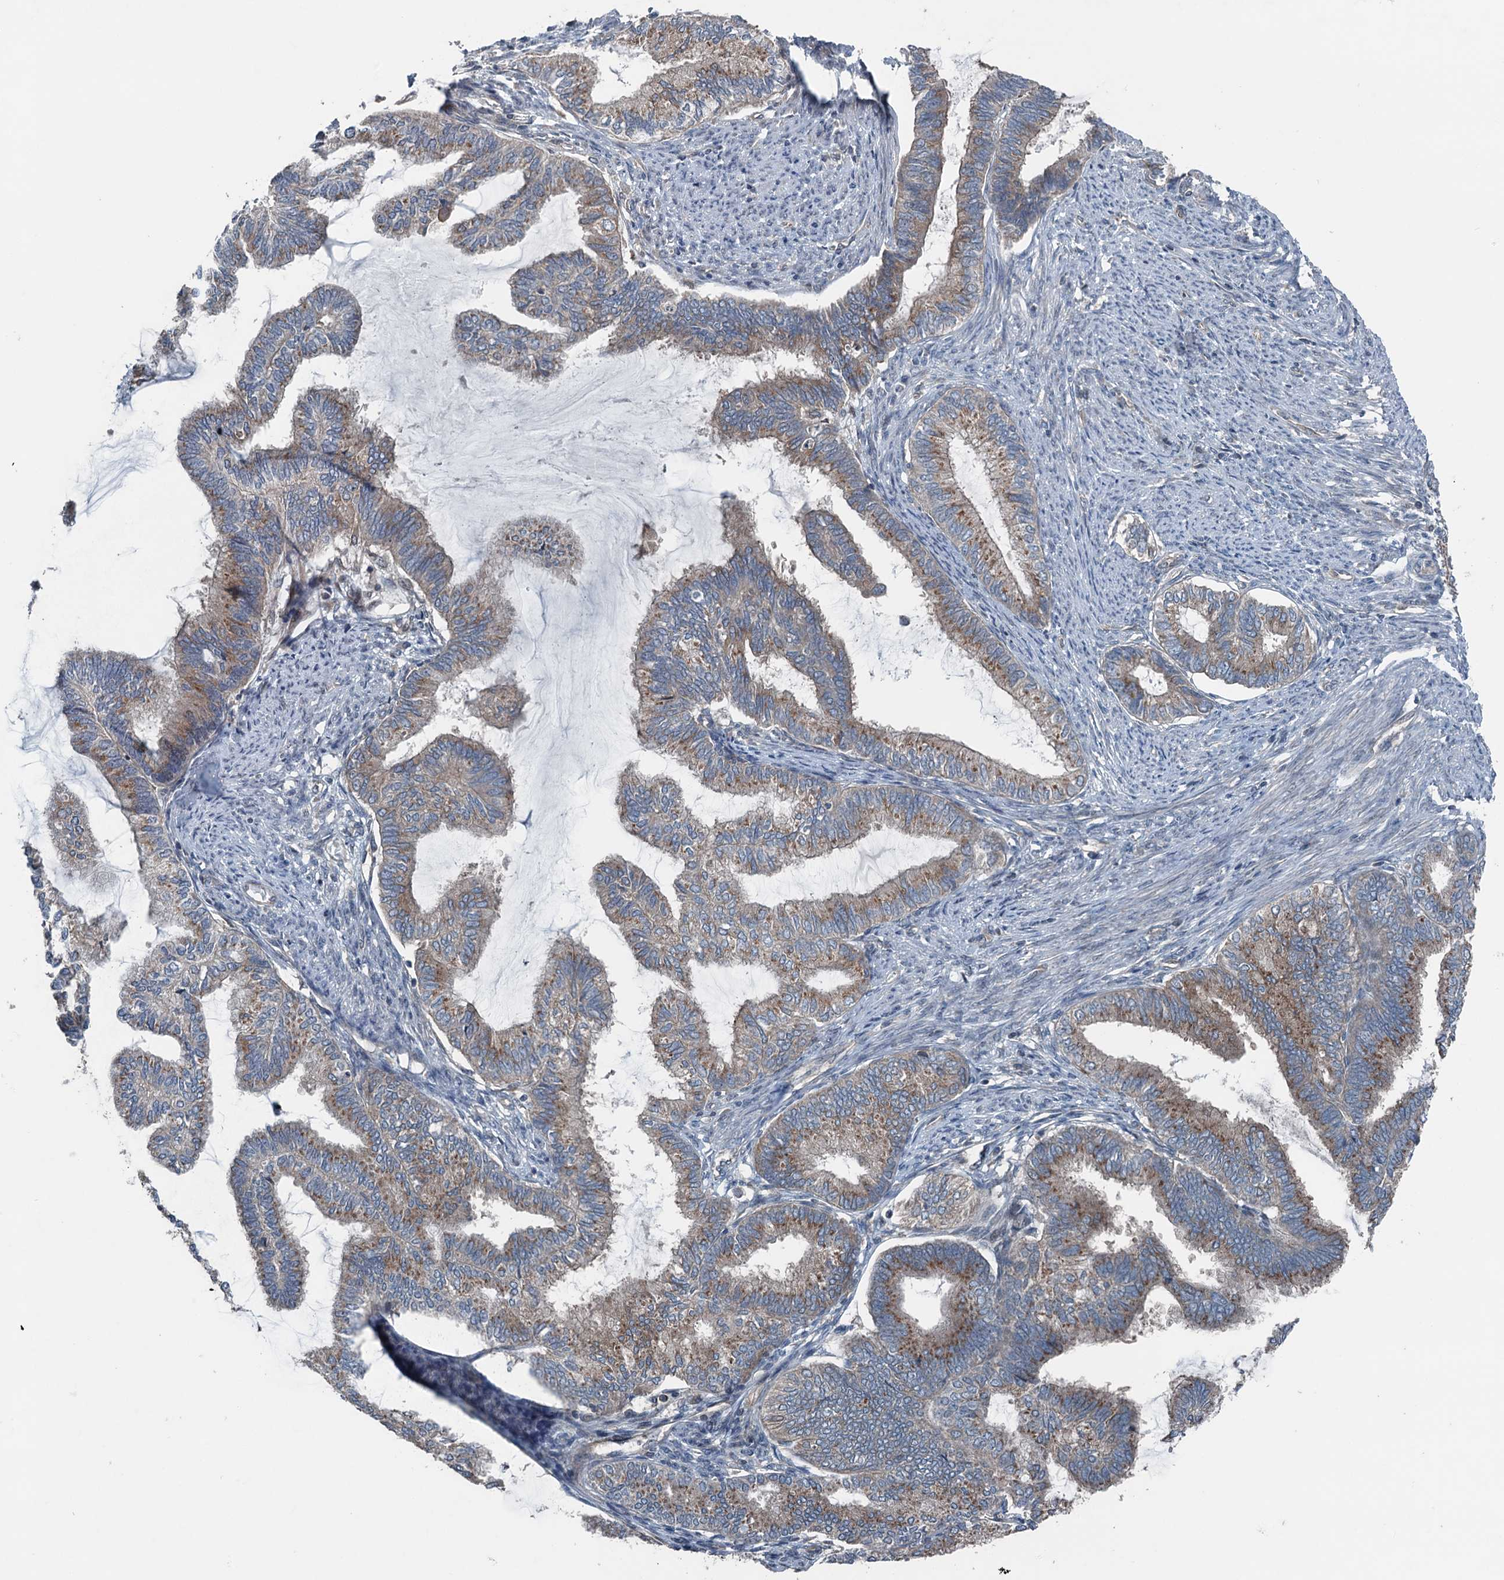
{"staining": {"intensity": "weak", "quantity": "25%-75%", "location": "cytoplasmic/membranous"}, "tissue": "endometrial cancer", "cell_type": "Tumor cells", "image_type": "cancer", "snomed": [{"axis": "morphology", "description": "Adenocarcinoma, NOS"}, {"axis": "topography", "description": "Endometrium"}], "caption": "An image of endometrial adenocarcinoma stained for a protein shows weak cytoplasmic/membranous brown staining in tumor cells. The staining was performed using DAB, with brown indicating positive protein expression. Nuclei are stained blue with hematoxylin.", "gene": "TRAPPC8", "patient": {"sex": "female", "age": 86}}